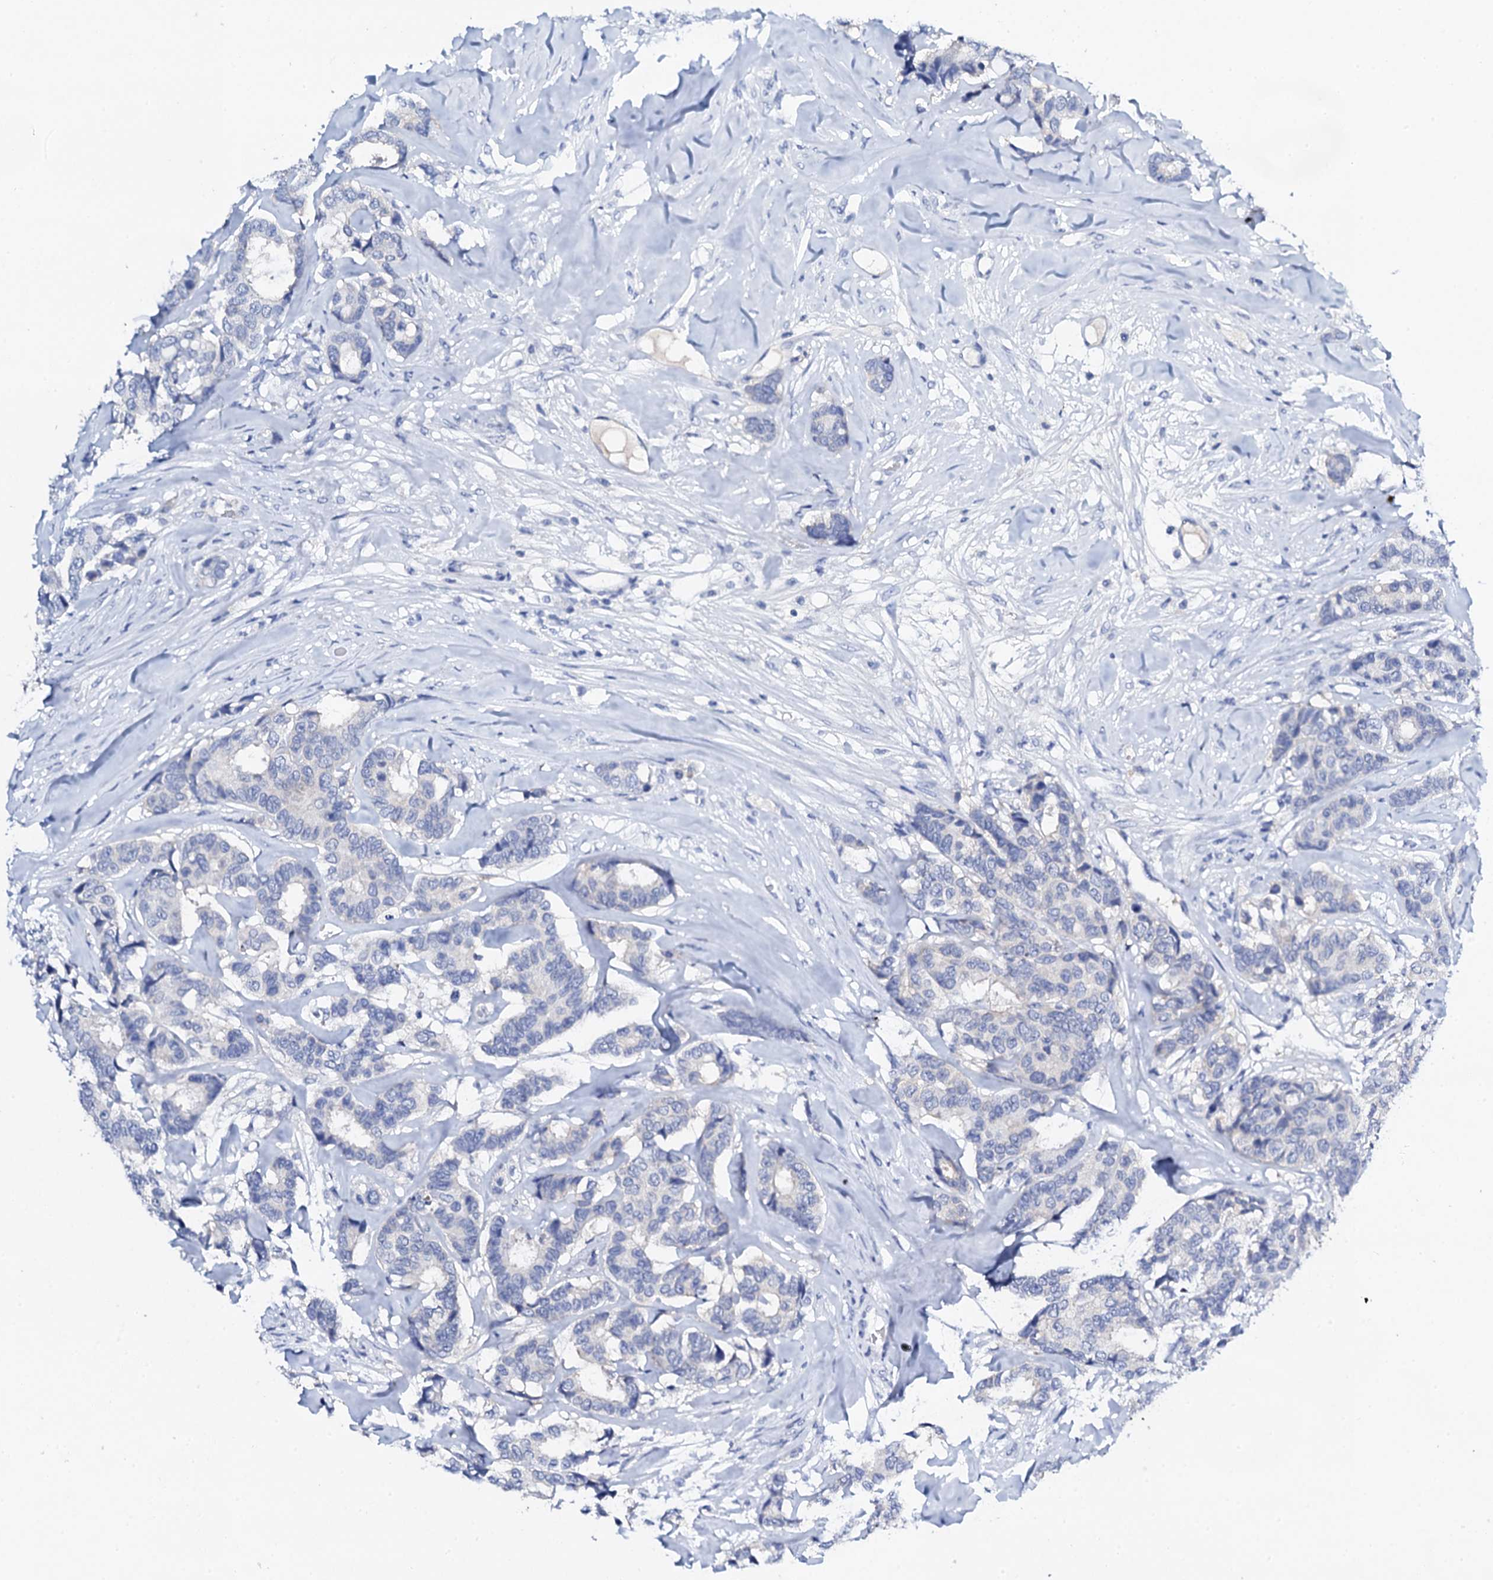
{"staining": {"intensity": "negative", "quantity": "none", "location": "none"}, "tissue": "breast cancer", "cell_type": "Tumor cells", "image_type": "cancer", "snomed": [{"axis": "morphology", "description": "Duct carcinoma"}, {"axis": "topography", "description": "Breast"}], "caption": "Immunohistochemistry histopathology image of human invasive ductal carcinoma (breast) stained for a protein (brown), which demonstrates no positivity in tumor cells. (Immunohistochemistry (ihc), brightfield microscopy, high magnification).", "gene": "FBXL16", "patient": {"sex": "female", "age": 87}}